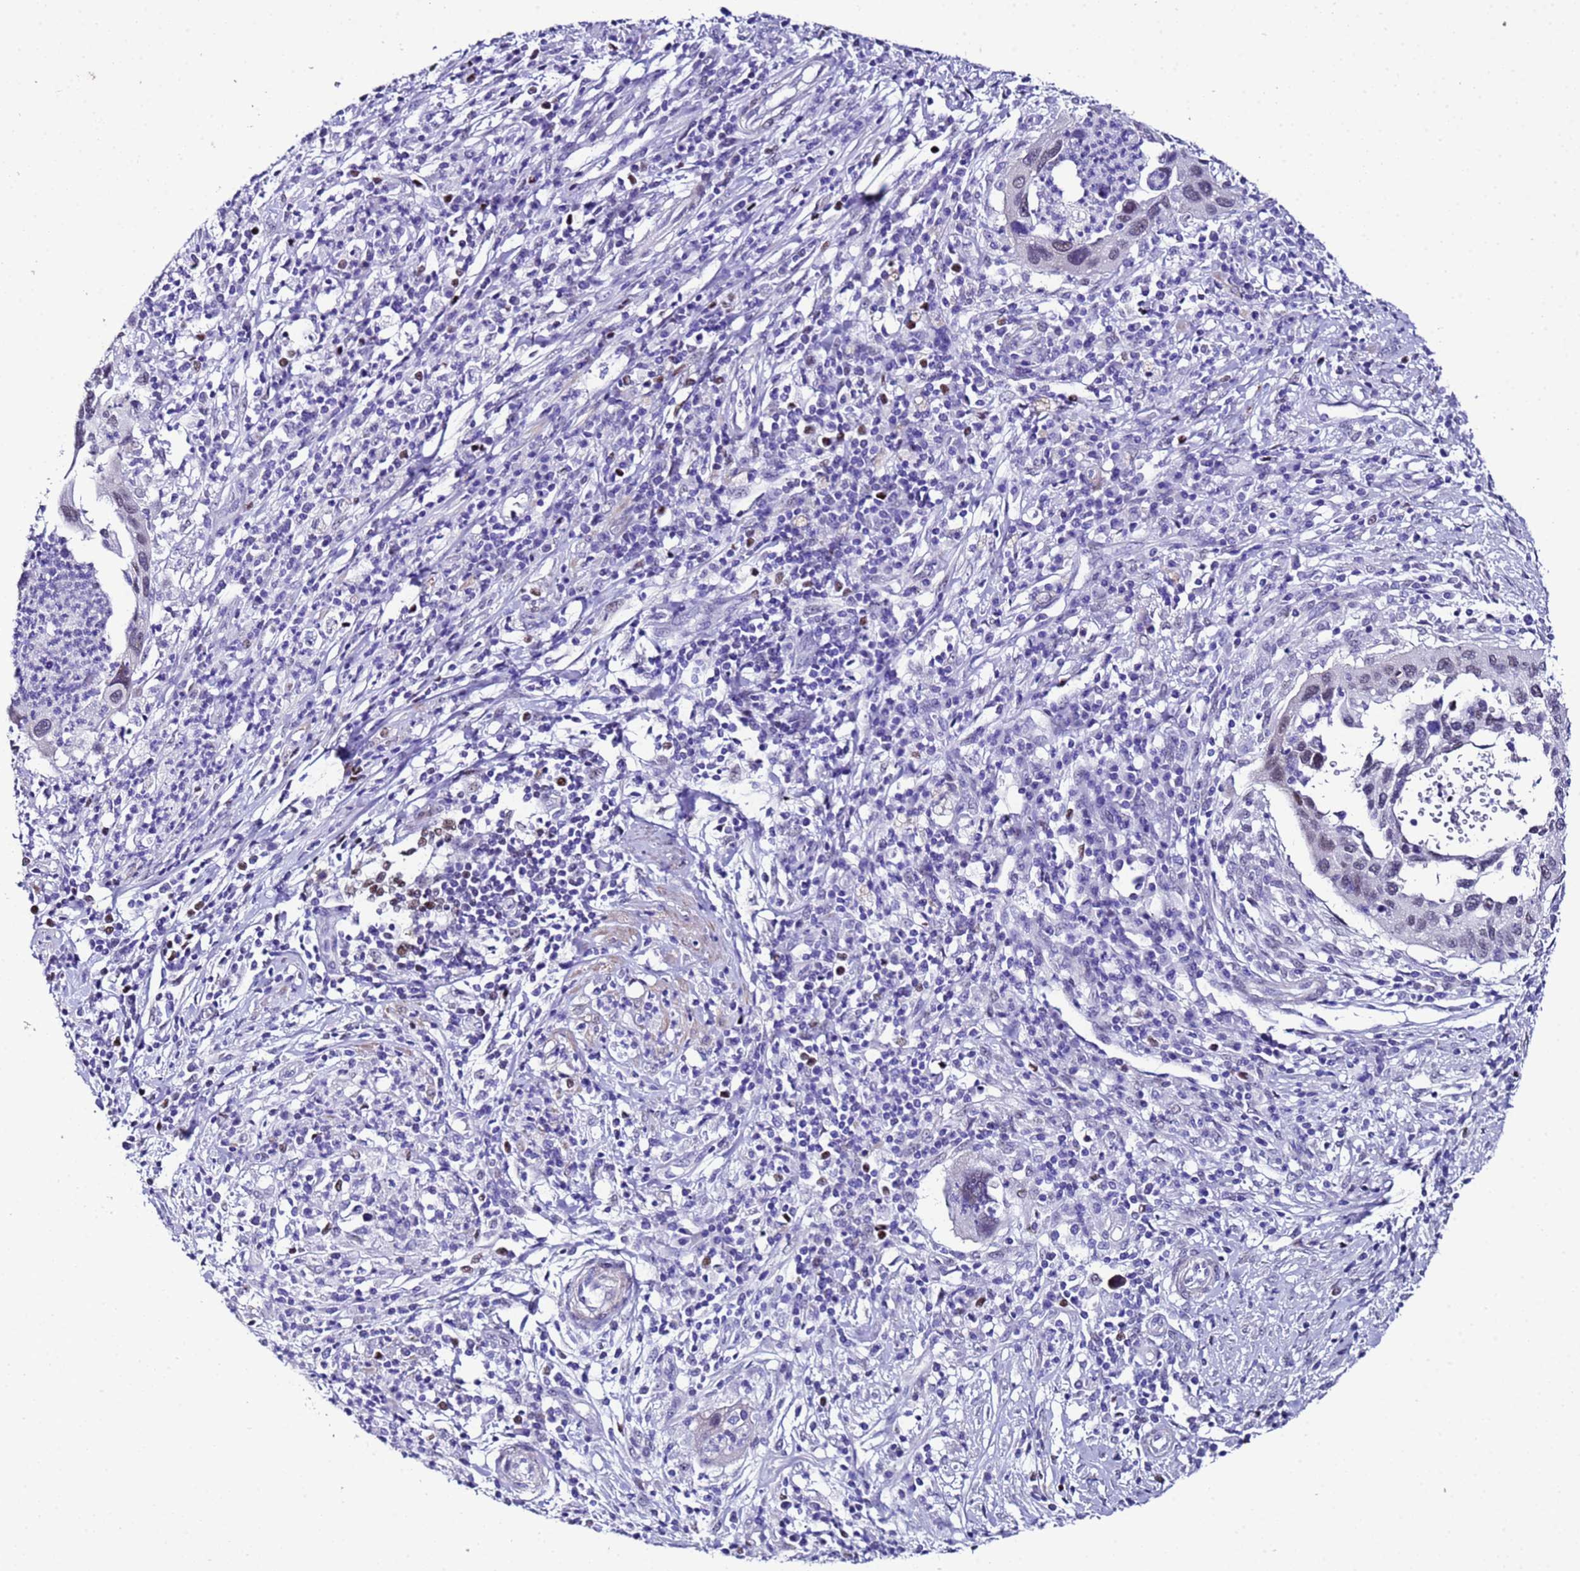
{"staining": {"intensity": "weak", "quantity": "25%-75%", "location": "nuclear"}, "tissue": "cervical cancer", "cell_type": "Tumor cells", "image_type": "cancer", "snomed": [{"axis": "morphology", "description": "Squamous cell carcinoma, NOS"}, {"axis": "topography", "description": "Cervix"}], "caption": "About 25%-75% of tumor cells in squamous cell carcinoma (cervical) show weak nuclear protein expression as visualized by brown immunohistochemical staining.", "gene": "BCL7A", "patient": {"sex": "female", "age": 38}}